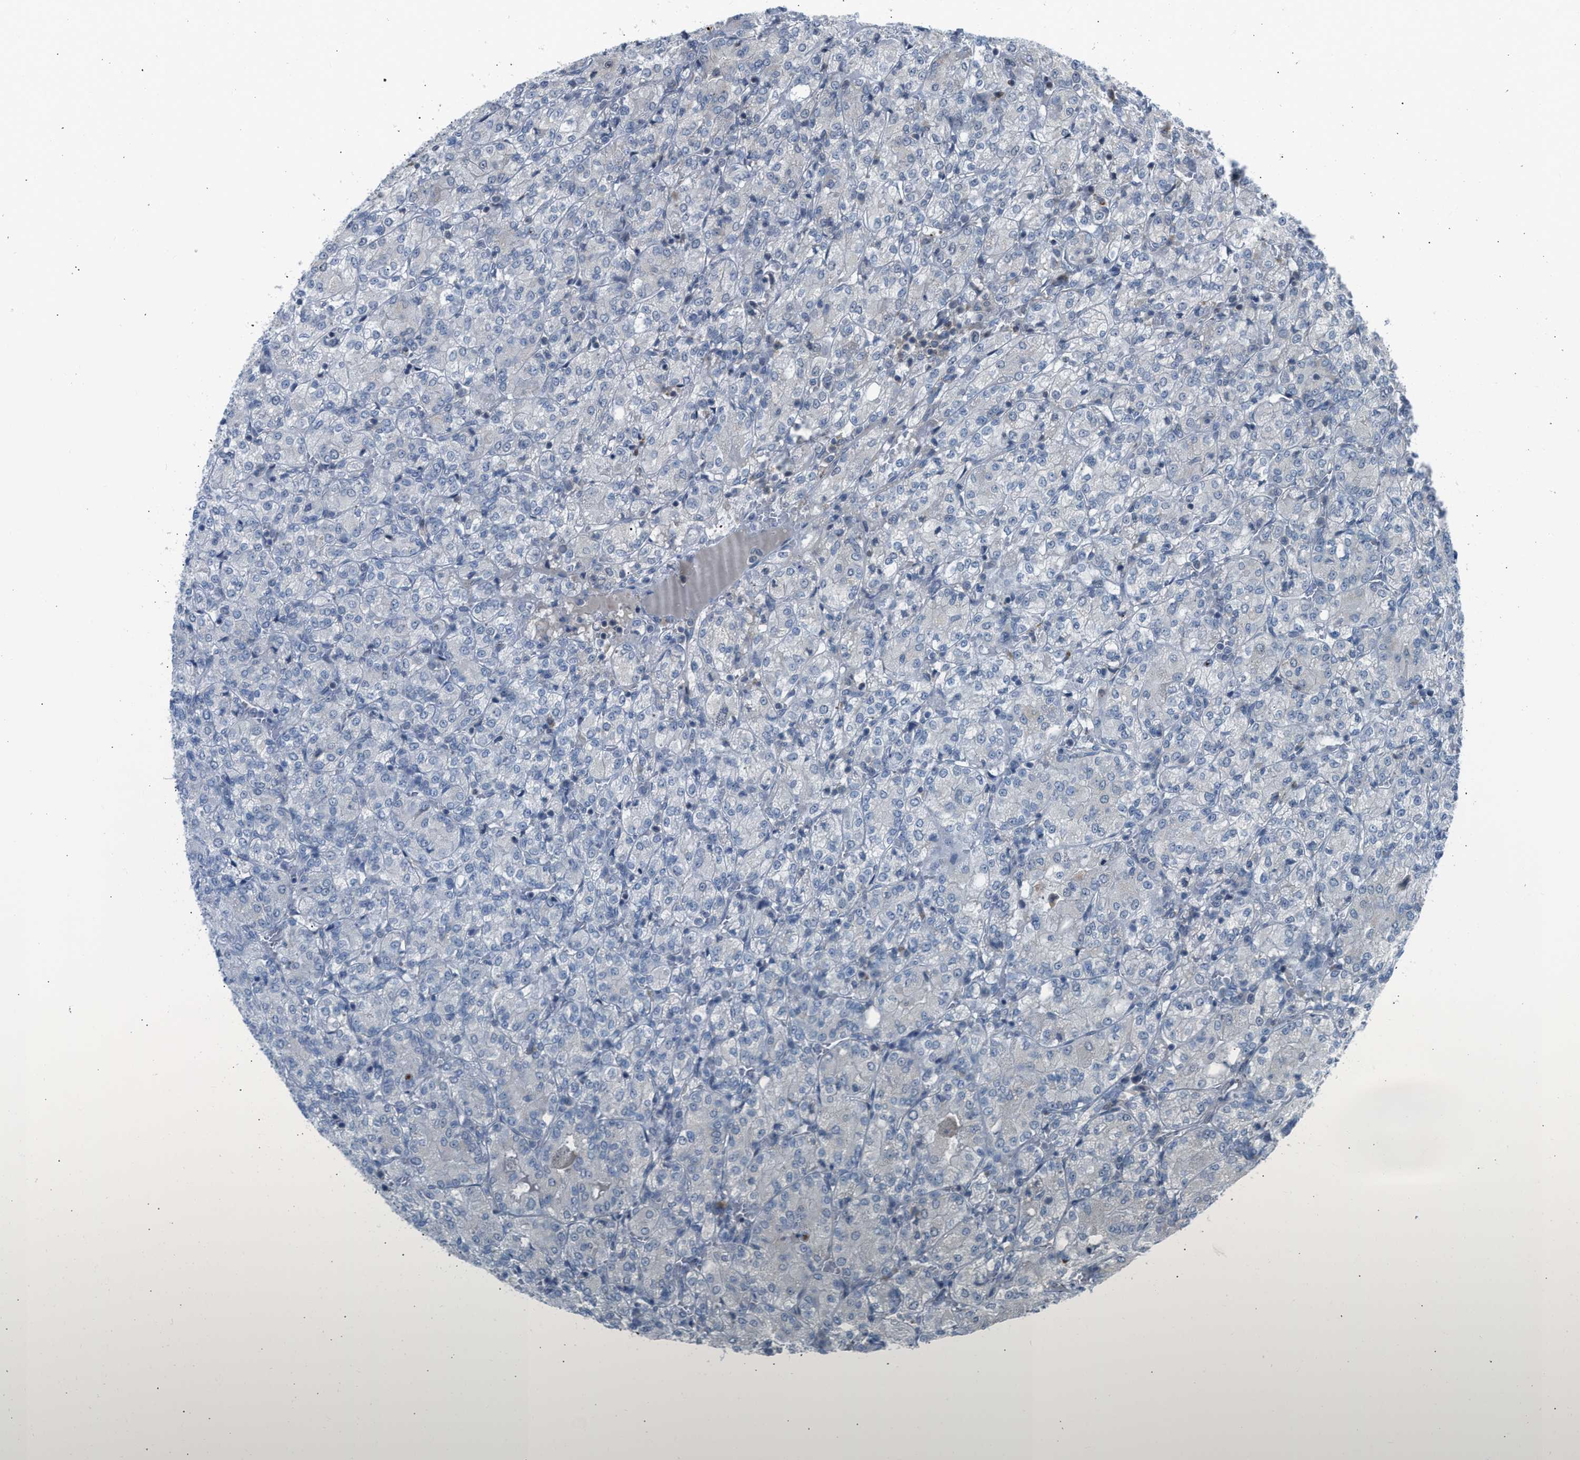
{"staining": {"intensity": "negative", "quantity": "none", "location": "none"}, "tissue": "renal cancer", "cell_type": "Tumor cells", "image_type": "cancer", "snomed": [{"axis": "morphology", "description": "Adenocarcinoma, NOS"}, {"axis": "topography", "description": "Kidney"}], "caption": "Image shows no significant protein positivity in tumor cells of renal adenocarcinoma. (DAB IHC, high magnification).", "gene": "TTBK2", "patient": {"sex": "male", "age": 77}}